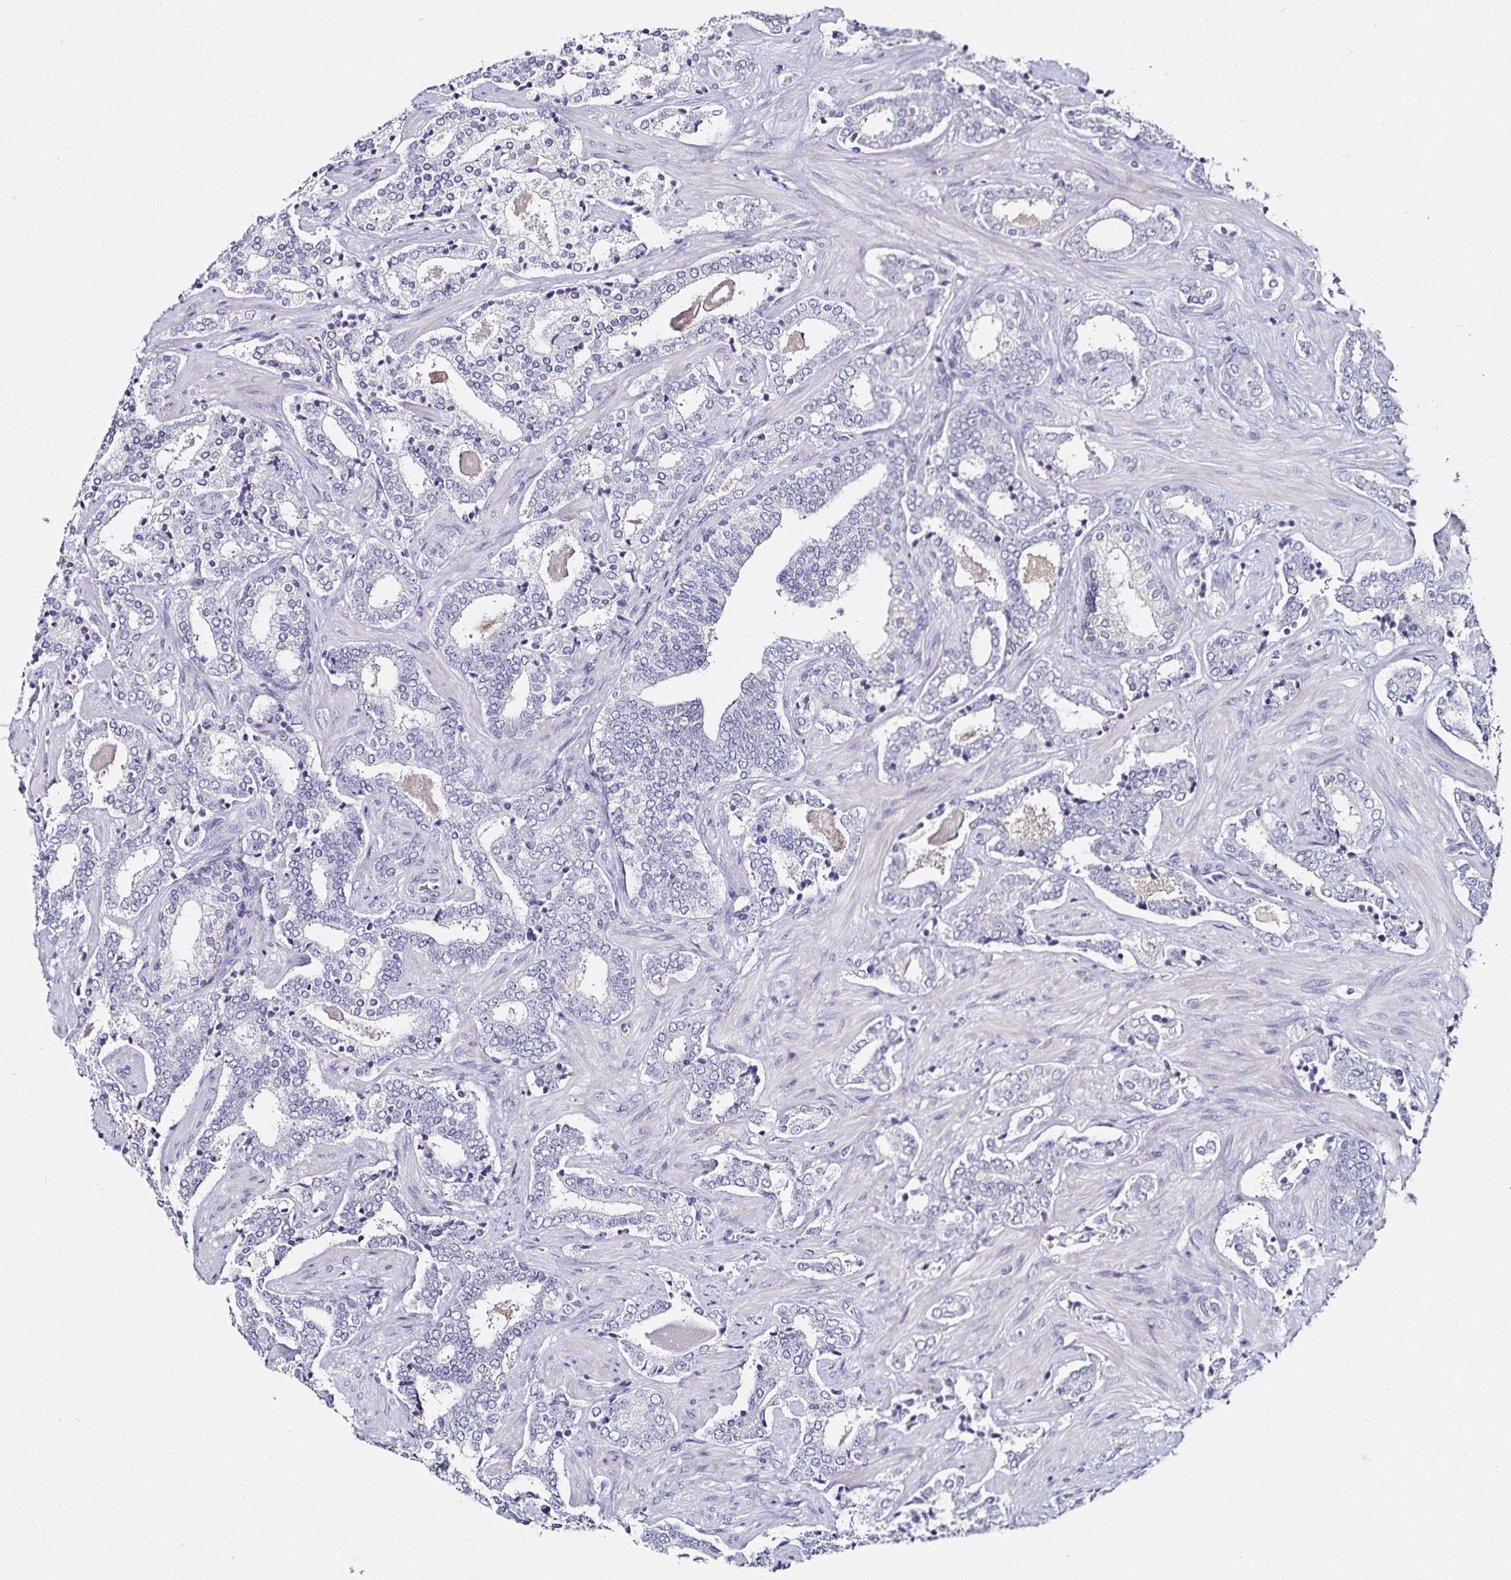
{"staining": {"intensity": "negative", "quantity": "none", "location": "none"}, "tissue": "prostate cancer", "cell_type": "Tumor cells", "image_type": "cancer", "snomed": [{"axis": "morphology", "description": "Adenocarcinoma, High grade"}, {"axis": "topography", "description": "Prostate"}], "caption": "This is an IHC histopathology image of prostate adenocarcinoma (high-grade). There is no positivity in tumor cells.", "gene": "TSPAN7", "patient": {"sex": "male", "age": 60}}